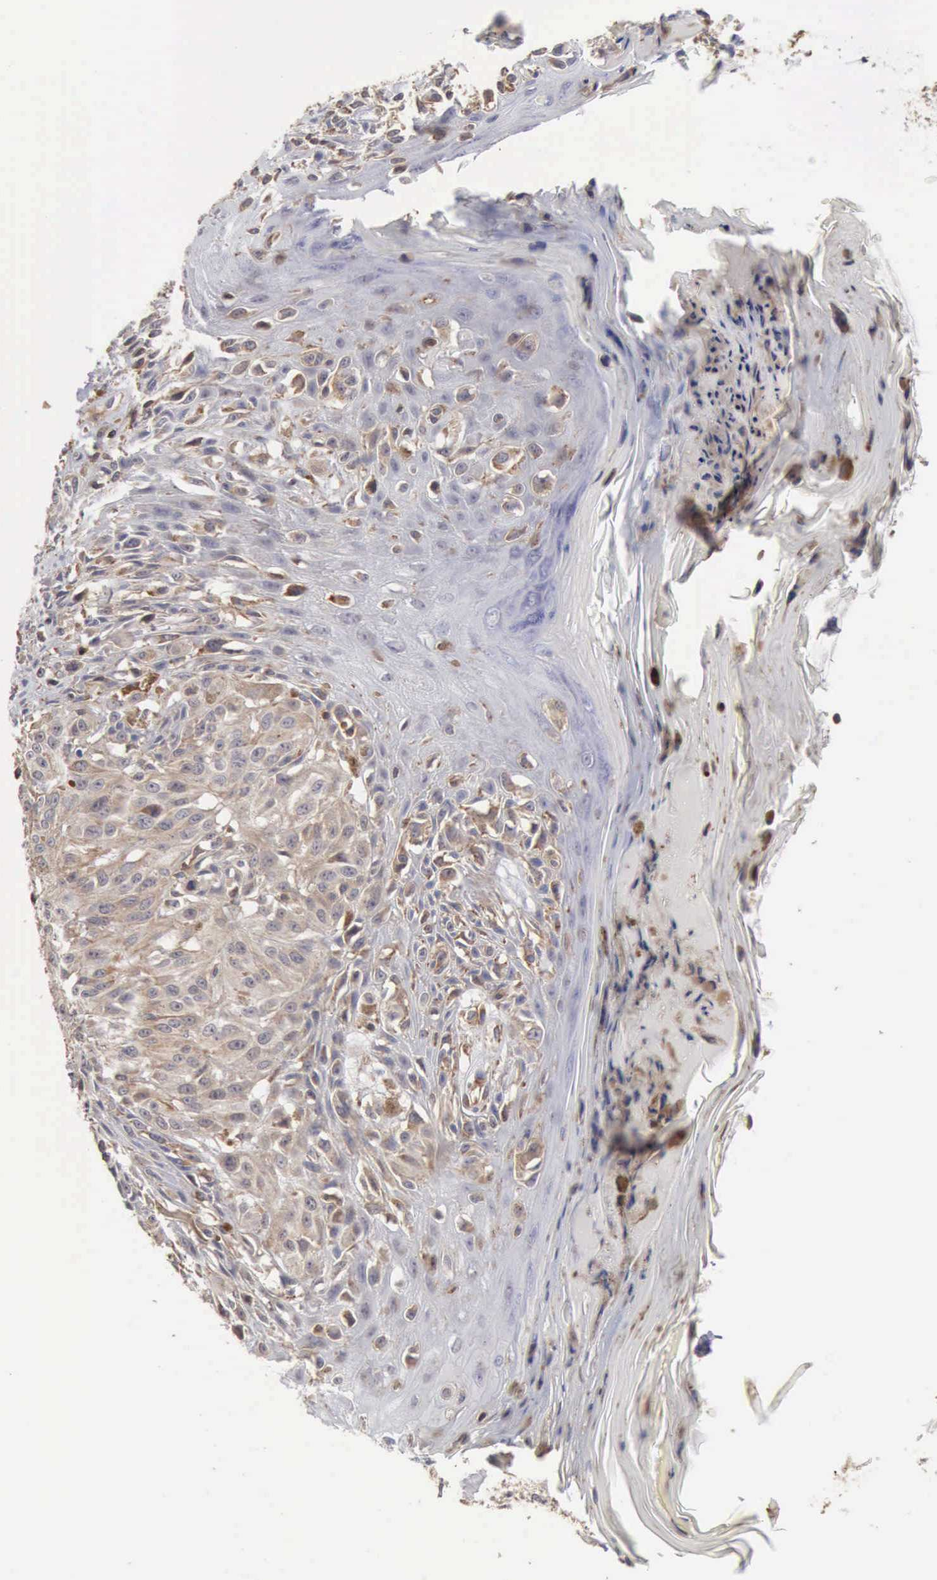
{"staining": {"intensity": "negative", "quantity": "none", "location": "none"}, "tissue": "melanoma", "cell_type": "Tumor cells", "image_type": "cancer", "snomed": [{"axis": "morphology", "description": "Malignant melanoma, NOS"}, {"axis": "topography", "description": "Skin"}], "caption": "Immunohistochemical staining of malignant melanoma shows no significant positivity in tumor cells.", "gene": "GPR101", "patient": {"sex": "female", "age": 77}}